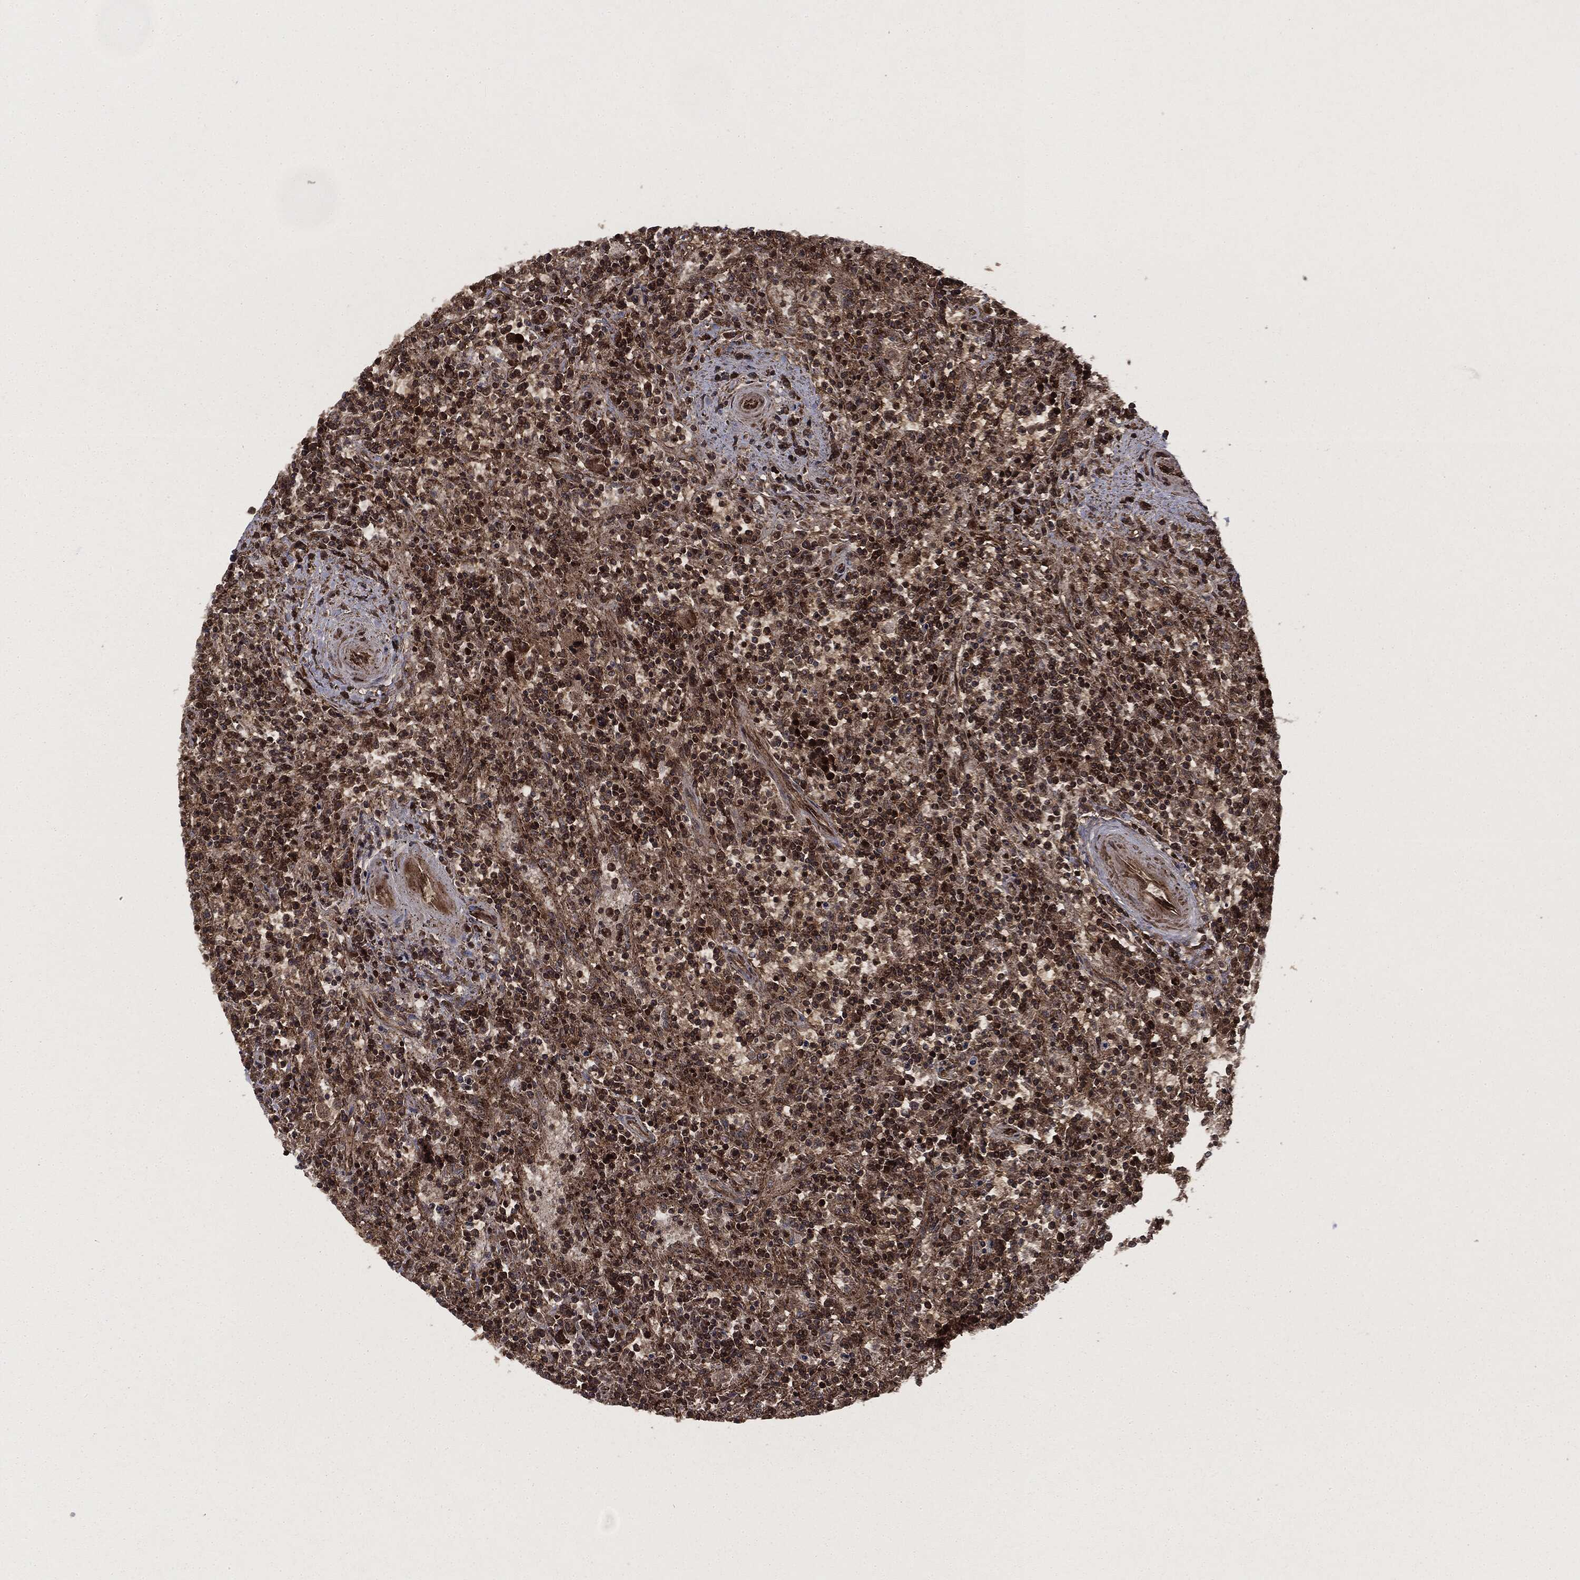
{"staining": {"intensity": "strong", "quantity": ">75%", "location": "cytoplasmic/membranous,nuclear"}, "tissue": "lymphoma", "cell_type": "Tumor cells", "image_type": "cancer", "snomed": [{"axis": "morphology", "description": "Malignant lymphoma, non-Hodgkin's type, Low grade"}, {"axis": "topography", "description": "Spleen"}], "caption": "A brown stain shows strong cytoplasmic/membranous and nuclear staining of a protein in human lymphoma tumor cells.", "gene": "CARD6", "patient": {"sex": "male", "age": 62}}